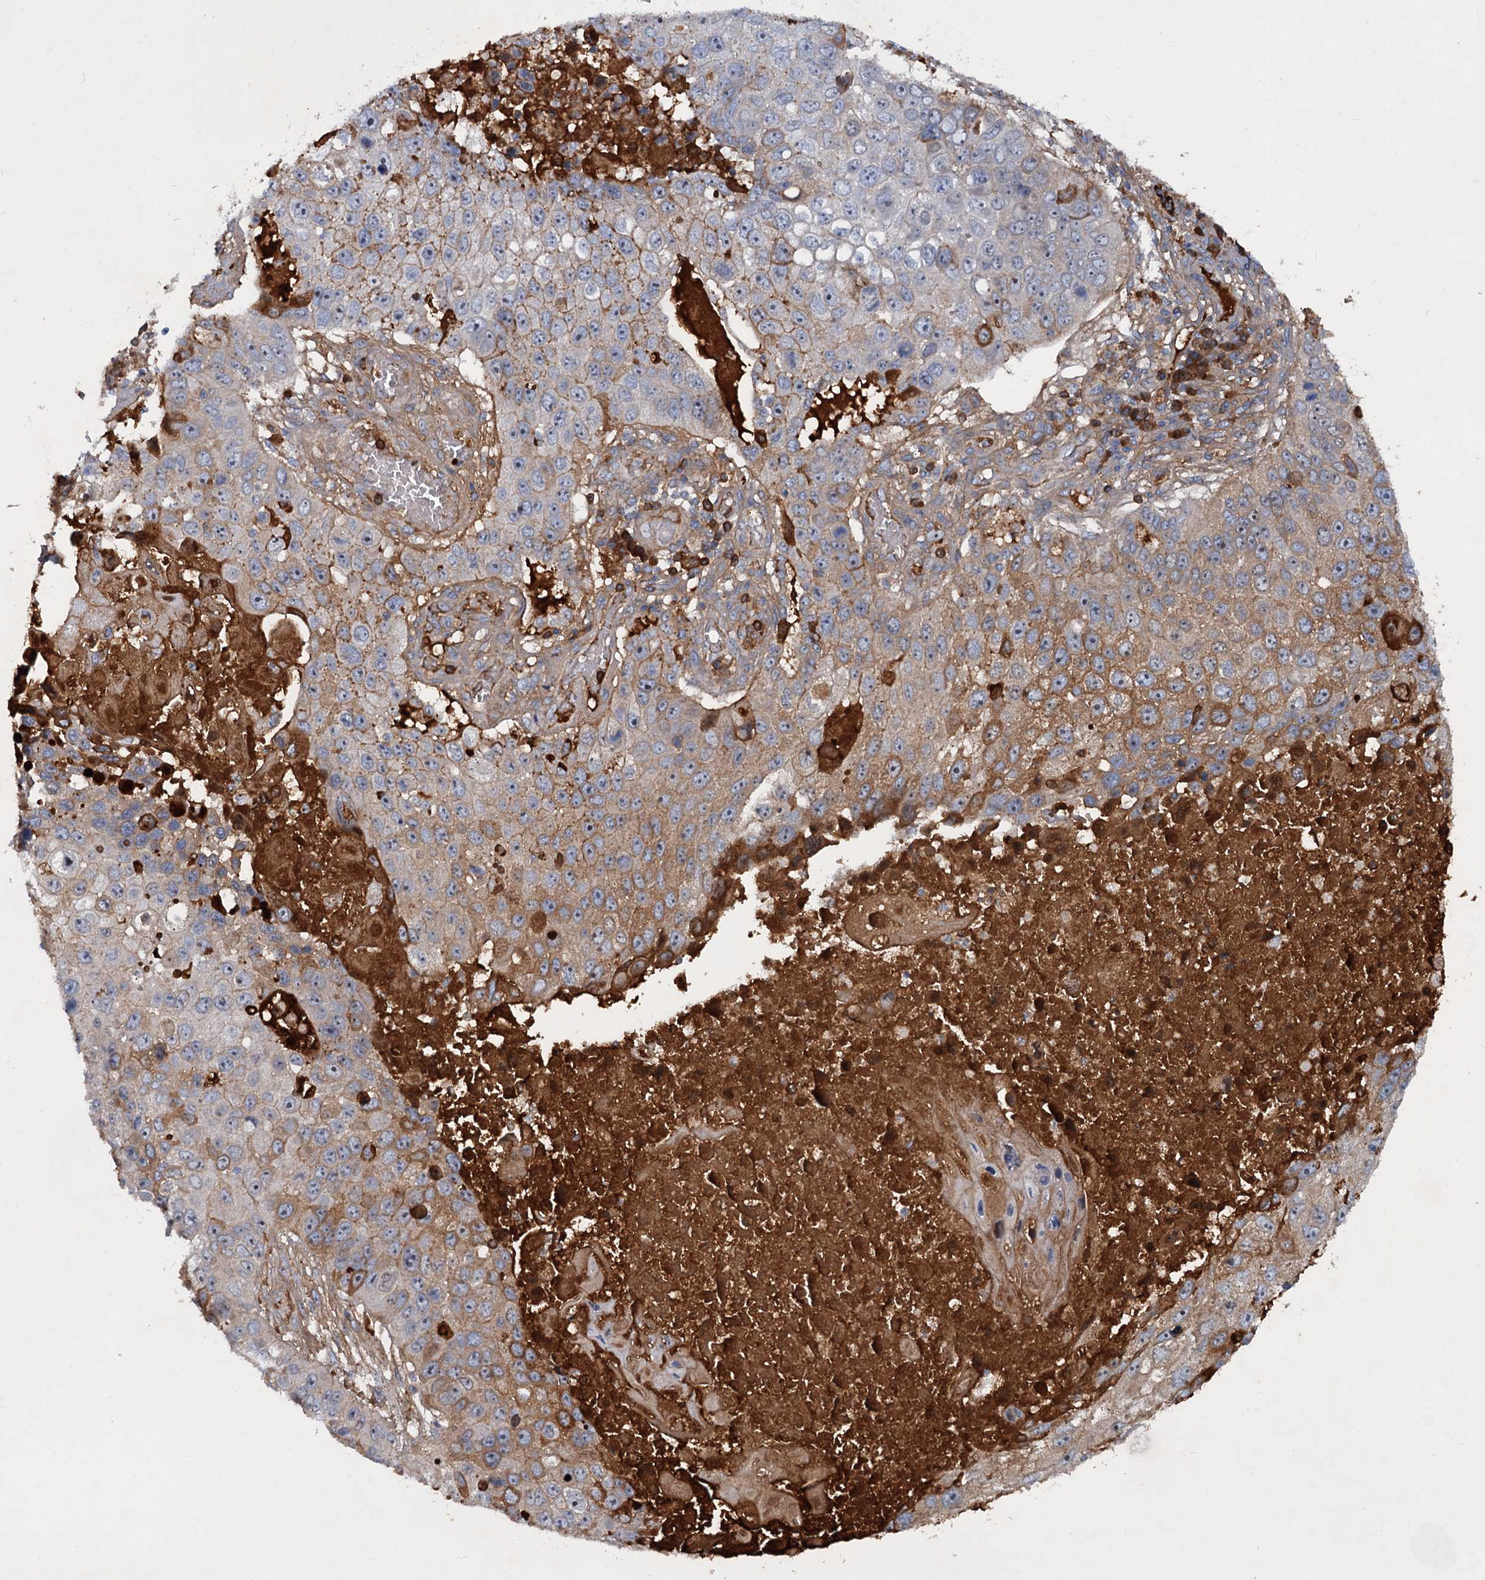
{"staining": {"intensity": "moderate", "quantity": "25%-75%", "location": "cytoplasmic/membranous"}, "tissue": "lung cancer", "cell_type": "Tumor cells", "image_type": "cancer", "snomed": [{"axis": "morphology", "description": "Squamous cell carcinoma, NOS"}, {"axis": "topography", "description": "Lung"}], "caption": "Tumor cells reveal medium levels of moderate cytoplasmic/membranous staining in approximately 25%-75% of cells in human lung squamous cell carcinoma.", "gene": "CHRD", "patient": {"sex": "male", "age": 61}}